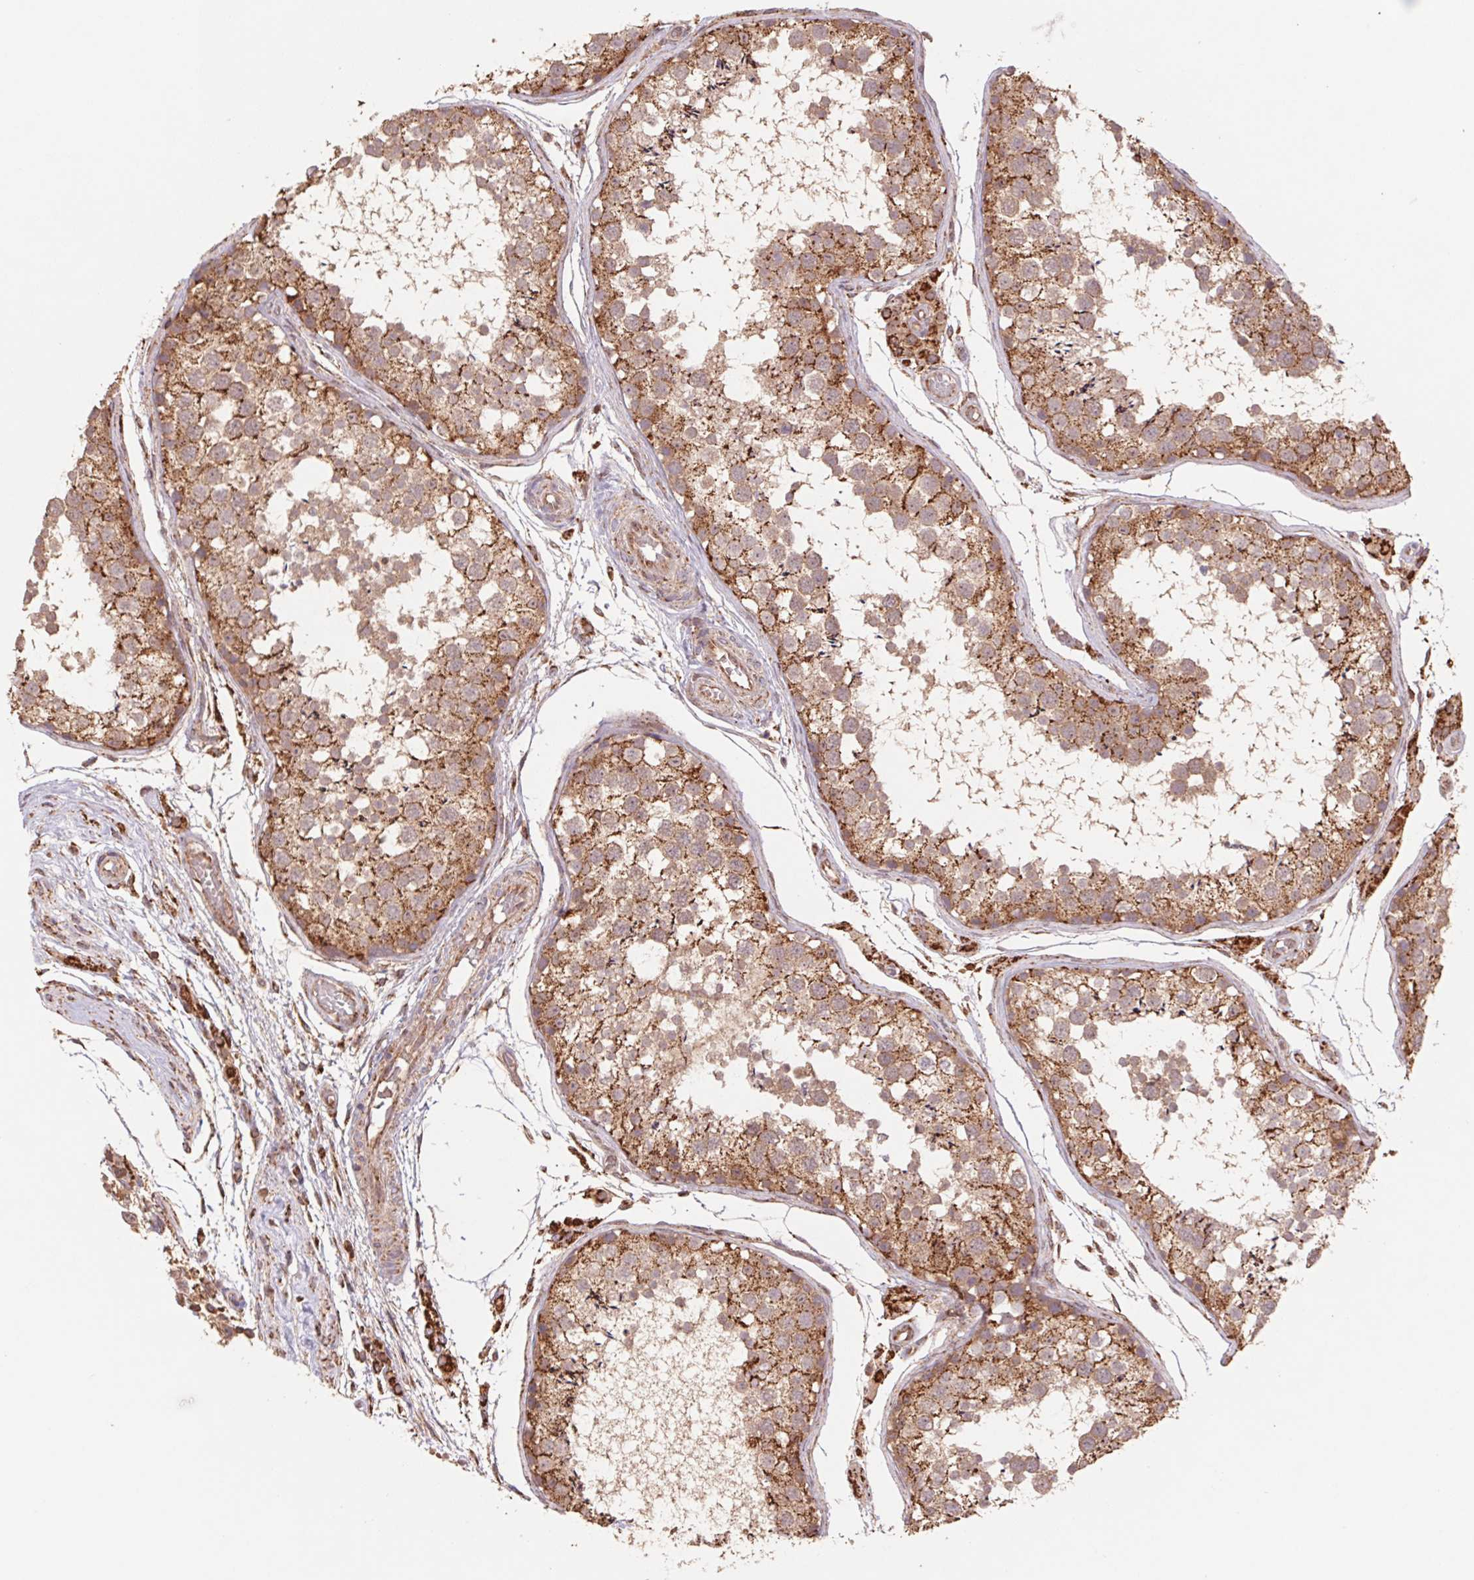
{"staining": {"intensity": "moderate", "quantity": ">75%", "location": "cytoplasmic/membranous"}, "tissue": "testis", "cell_type": "Cells in seminiferous ducts", "image_type": "normal", "snomed": [{"axis": "morphology", "description": "Normal tissue, NOS"}, {"axis": "morphology", "description": "Seminoma, NOS"}, {"axis": "topography", "description": "Testis"}], "caption": "Testis stained with DAB IHC demonstrates medium levels of moderate cytoplasmic/membranous staining in approximately >75% of cells in seminiferous ducts. Nuclei are stained in blue.", "gene": "URM1", "patient": {"sex": "male", "age": 29}}